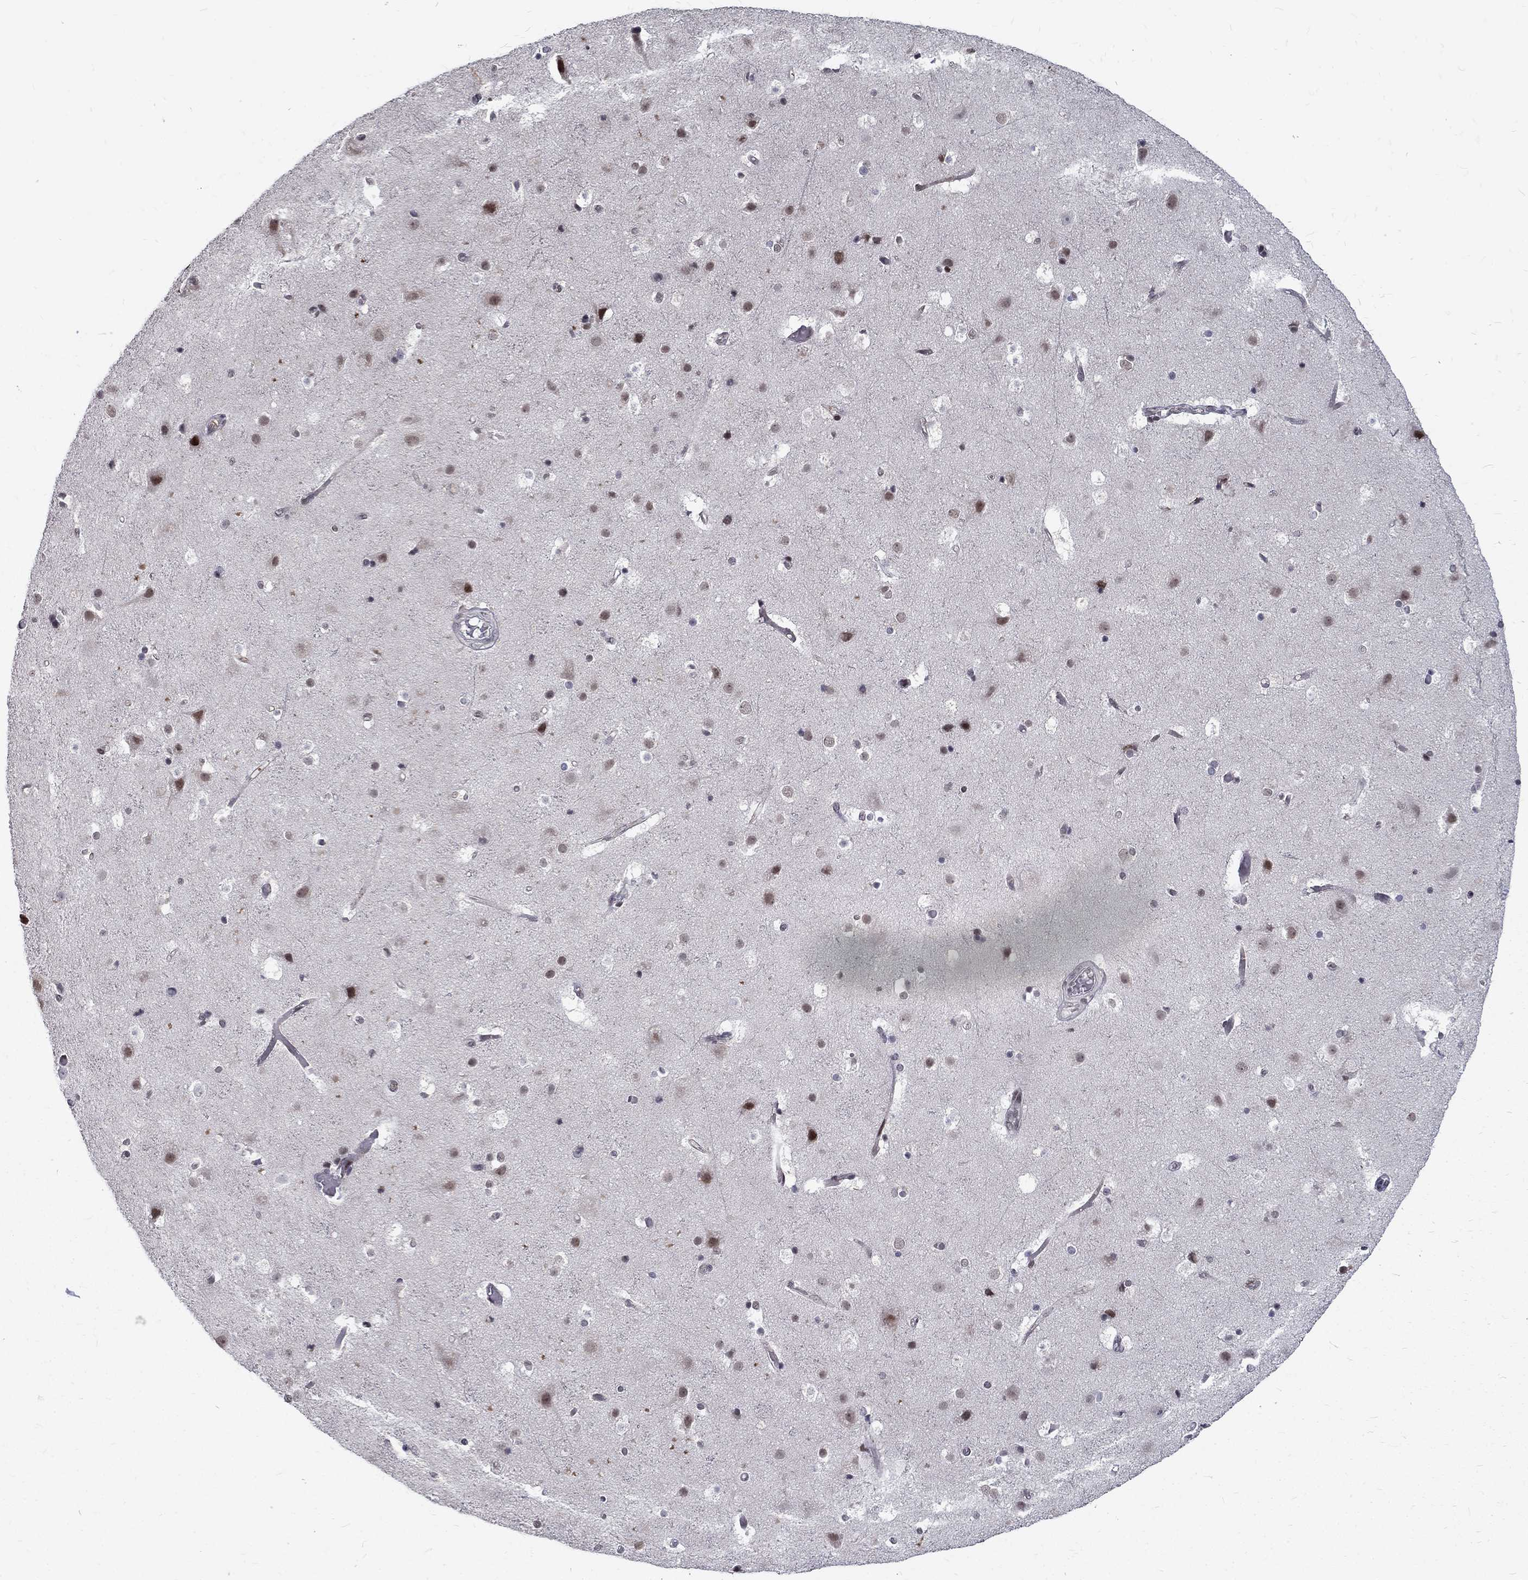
{"staining": {"intensity": "negative", "quantity": "none", "location": "none"}, "tissue": "cerebral cortex", "cell_type": "Endothelial cells", "image_type": "normal", "snomed": [{"axis": "morphology", "description": "Normal tissue, NOS"}, {"axis": "topography", "description": "Cerebral cortex"}], "caption": "This is a histopathology image of immunohistochemistry staining of unremarkable cerebral cortex, which shows no positivity in endothelial cells.", "gene": "TCEAL1", "patient": {"sex": "female", "age": 52}}